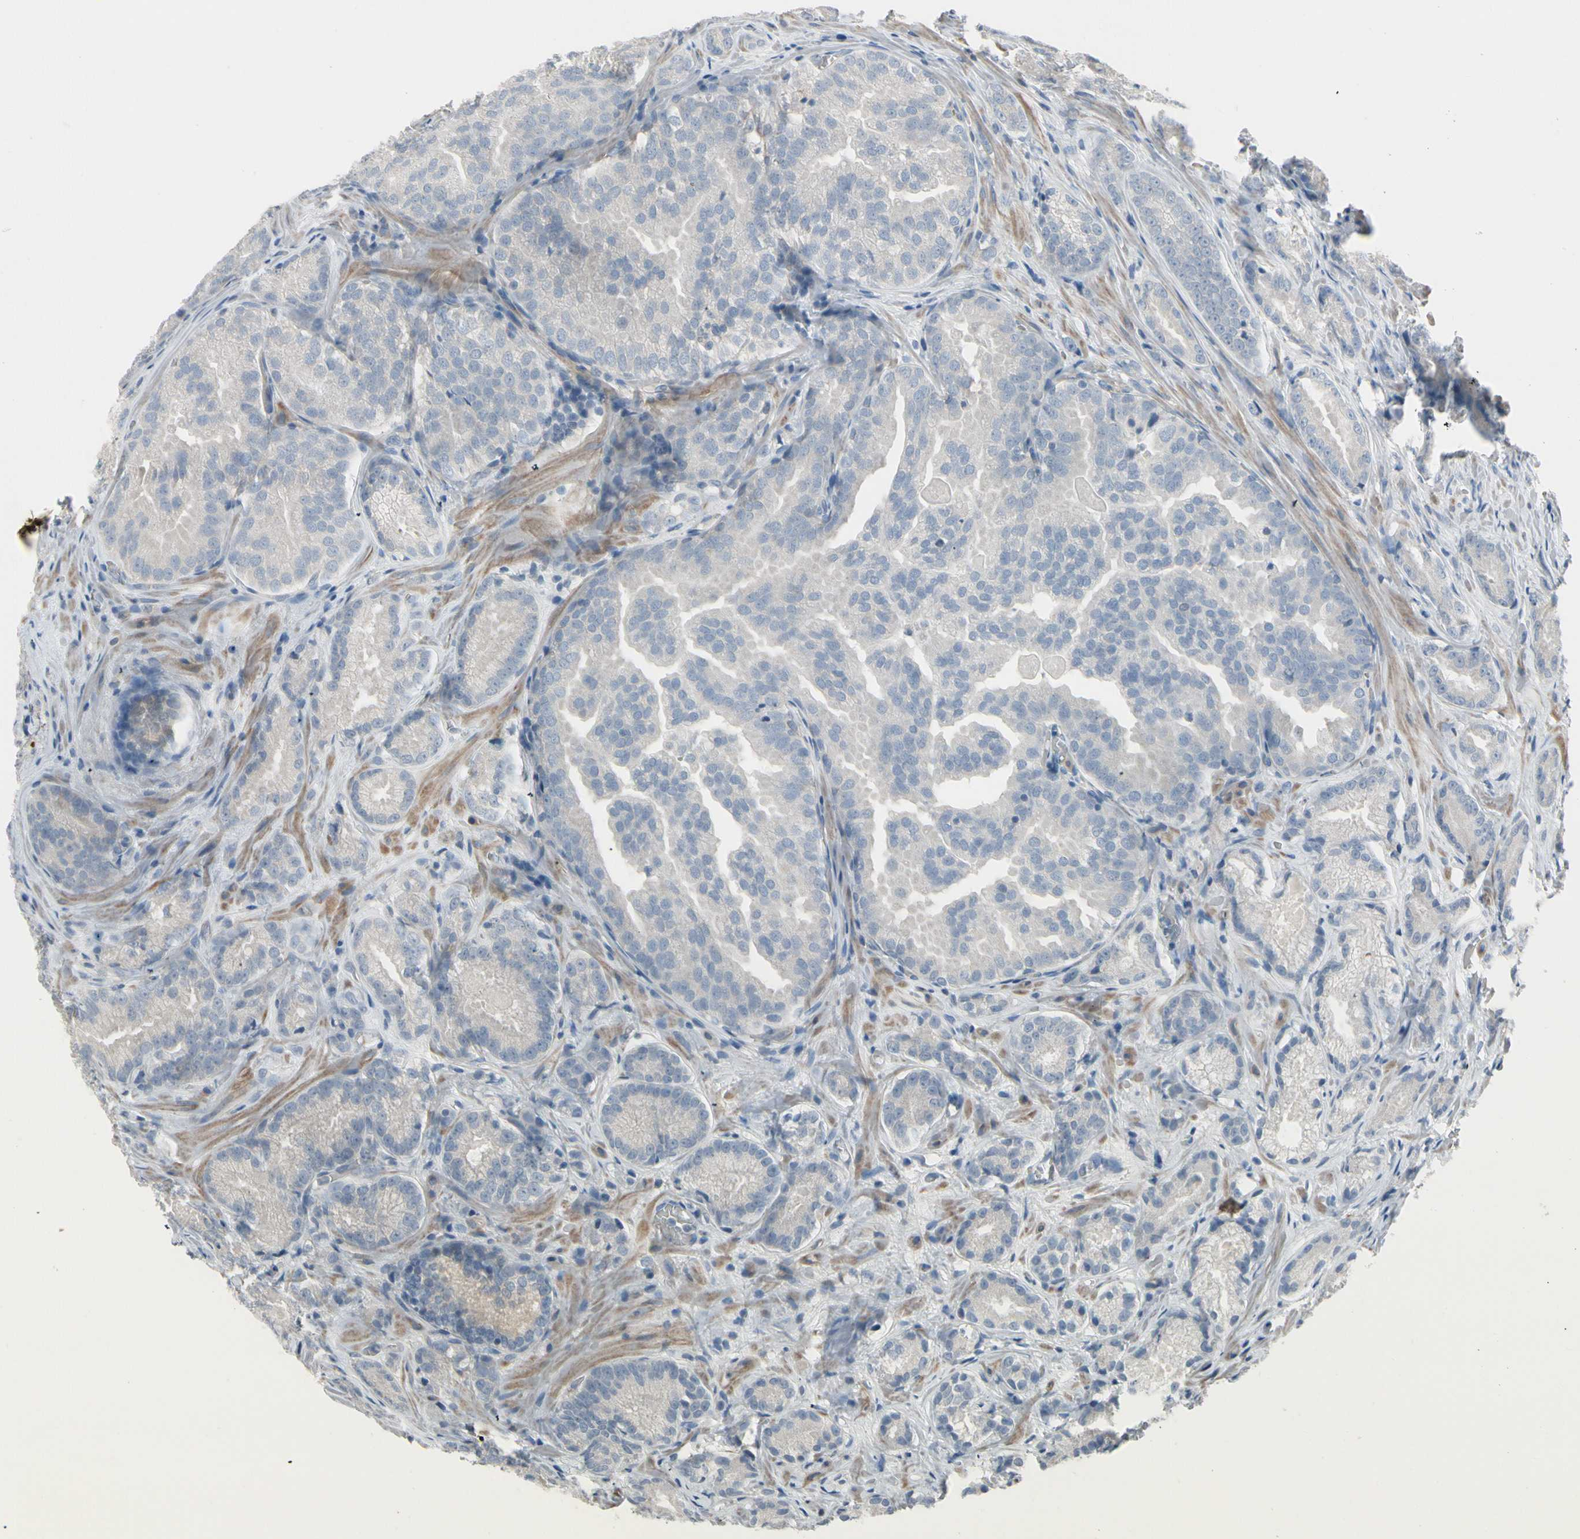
{"staining": {"intensity": "negative", "quantity": "none", "location": "none"}, "tissue": "prostate cancer", "cell_type": "Tumor cells", "image_type": "cancer", "snomed": [{"axis": "morphology", "description": "Adenocarcinoma, High grade"}, {"axis": "topography", "description": "Prostate"}], "caption": "A photomicrograph of prostate cancer (adenocarcinoma (high-grade)) stained for a protein reveals no brown staining in tumor cells. (DAB immunohistochemistry (IHC) visualized using brightfield microscopy, high magnification).", "gene": "CYP2E1", "patient": {"sex": "male", "age": 64}}